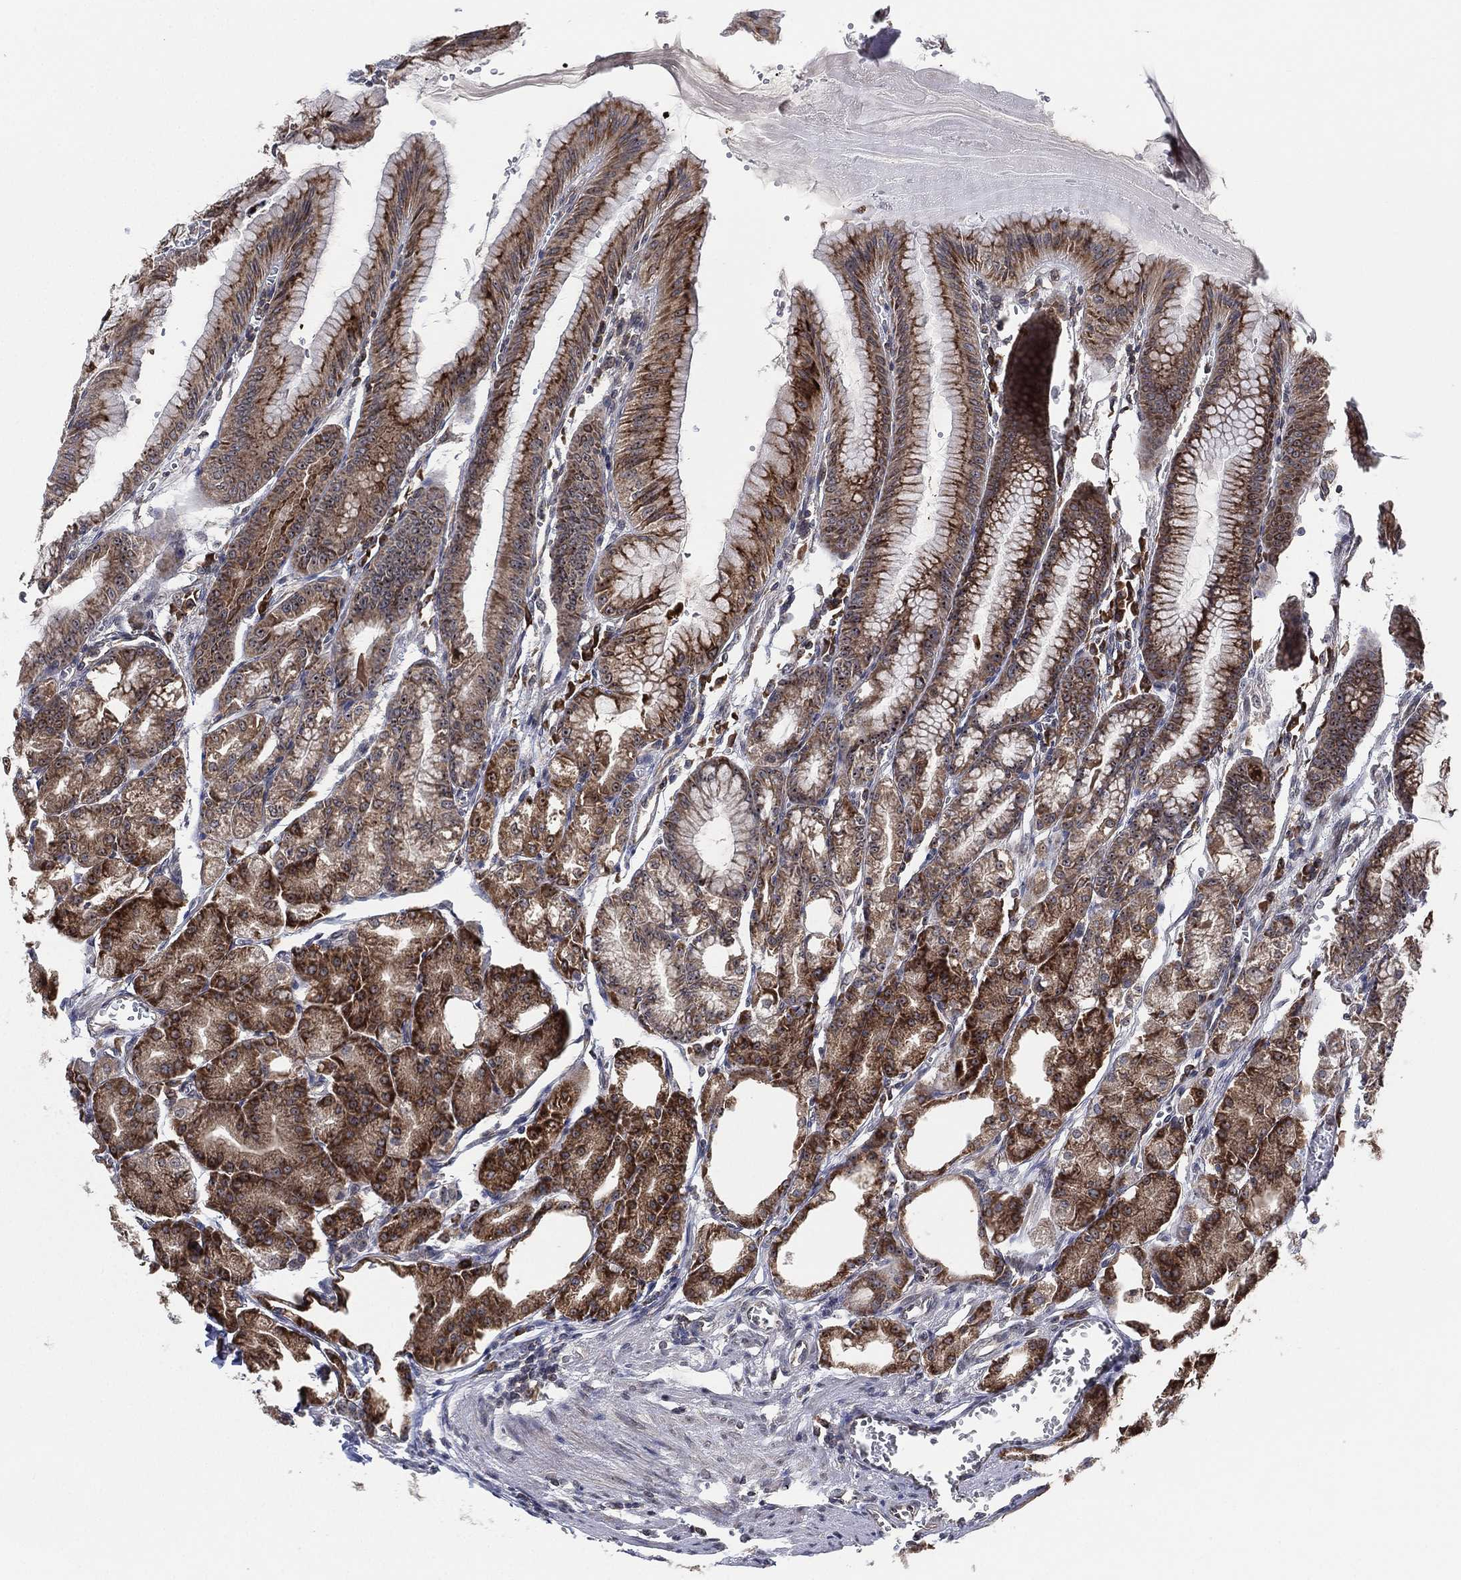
{"staining": {"intensity": "strong", "quantity": "25%-75%", "location": "cytoplasmic/membranous"}, "tissue": "stomach", "cell_type": "Glandular cells", "image_type": "normal", "snomed": [{"axis": "morphology", "description": "Normal tissue, NOS"}, {"axis": "topography", "description": "Stomach, lower"}], "caption": "The photomicrograph exhibits staining of normal stomach, revealing strong cytoplasmic/membranous protein expression (brown color) within glandular cells.", "gene": "TMCO1", "patient": {"sex": "male", "age": 71}}